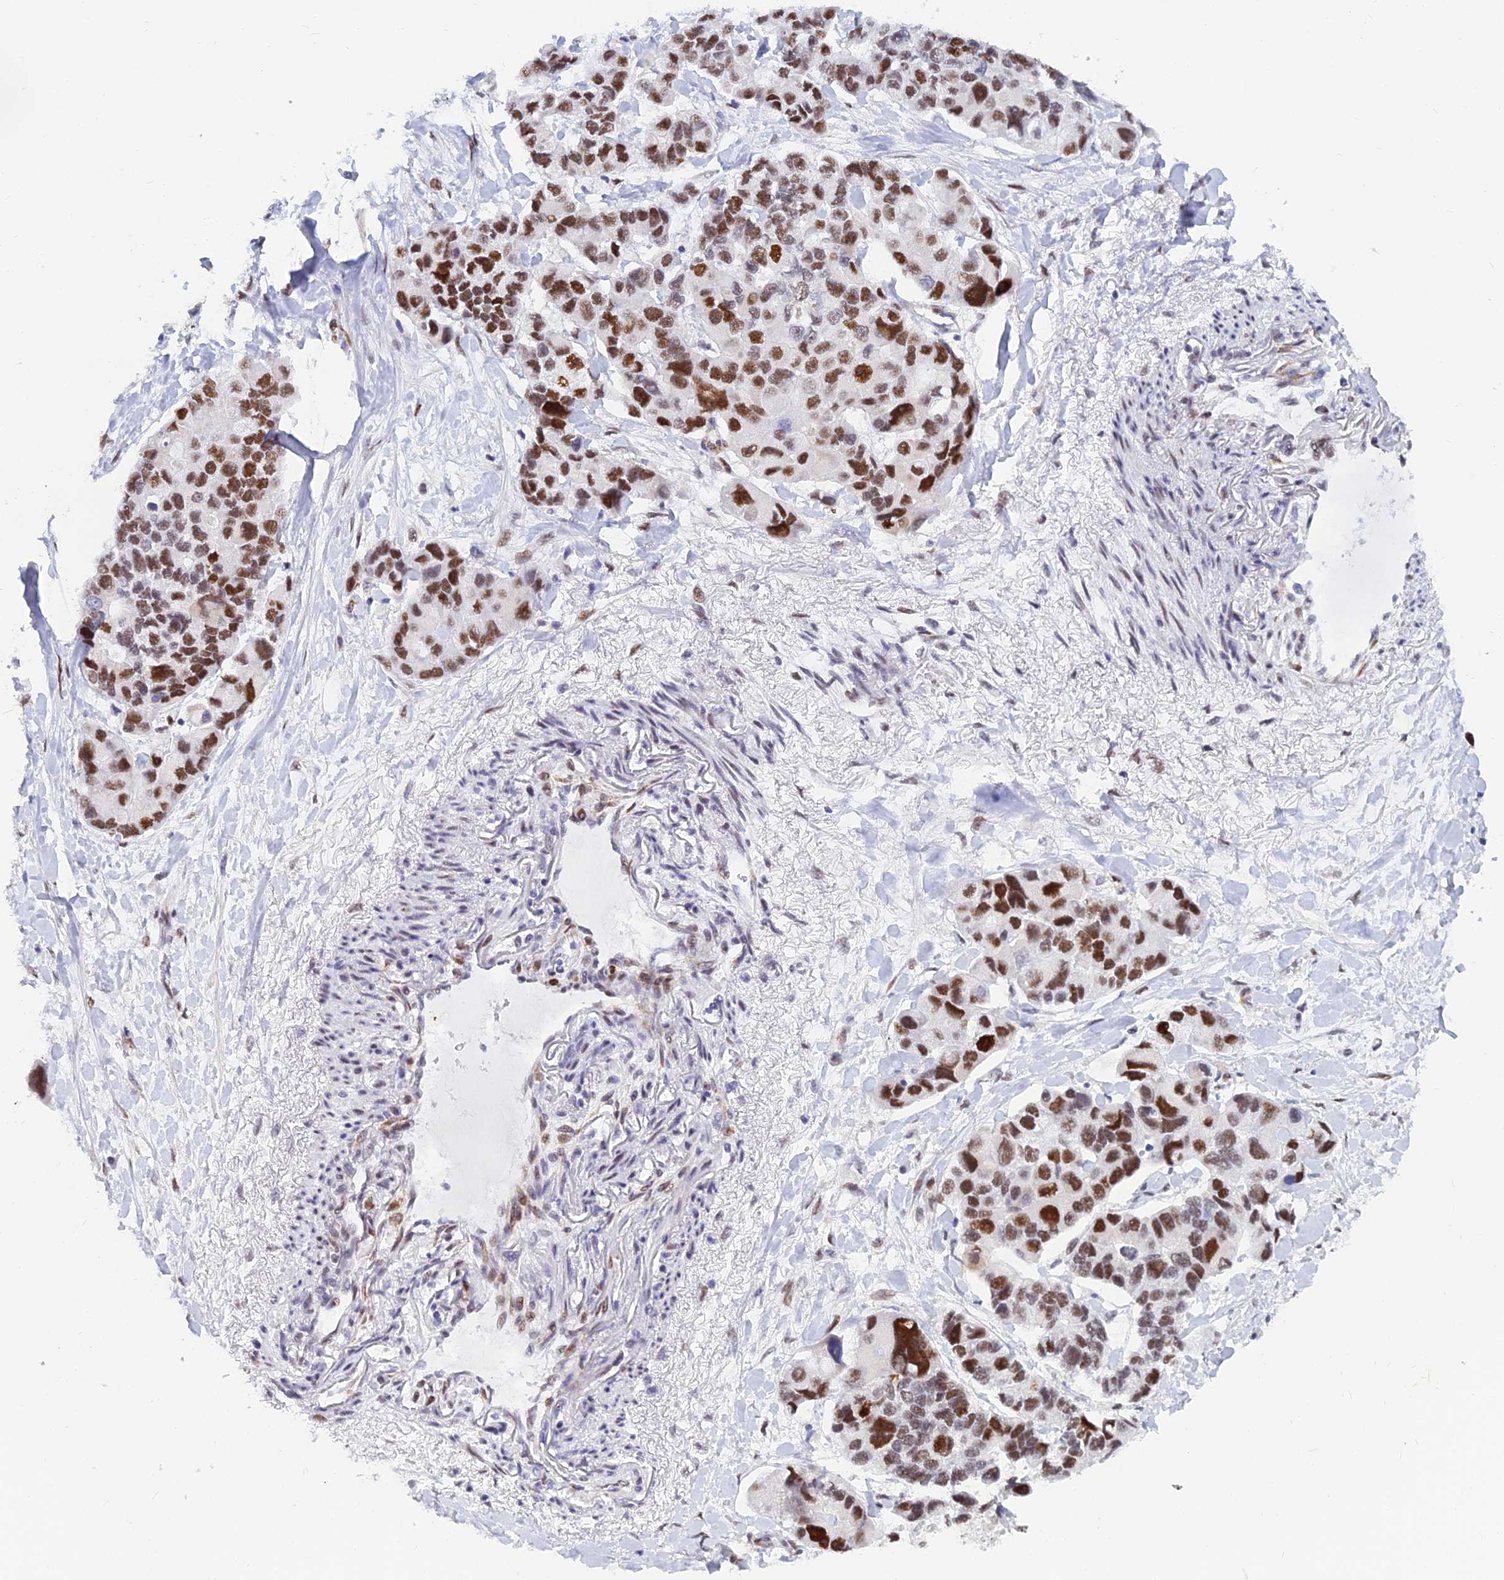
{"staining": {"intensity": "strong", "quantity": ">75%", "location": "nuclear"}, "tissue": "lung cancer", "cell_type": "Tumor cells", "image_type": "cancer", "snomed": [{"axis": "morphology", "description": "Adenocarcinoma, NOS"}, {"axis": "topography", "description": "Lung"}], "caption": "DAB (3,3'-diaminobenzidine) immunohistochemical staining of human adenocarcinoma (lung) exhibits strong nuclear protein expression in about >75% of tumor cells.", "gene": "CLK4", "patient": {"sex": "female", "age": 54}}